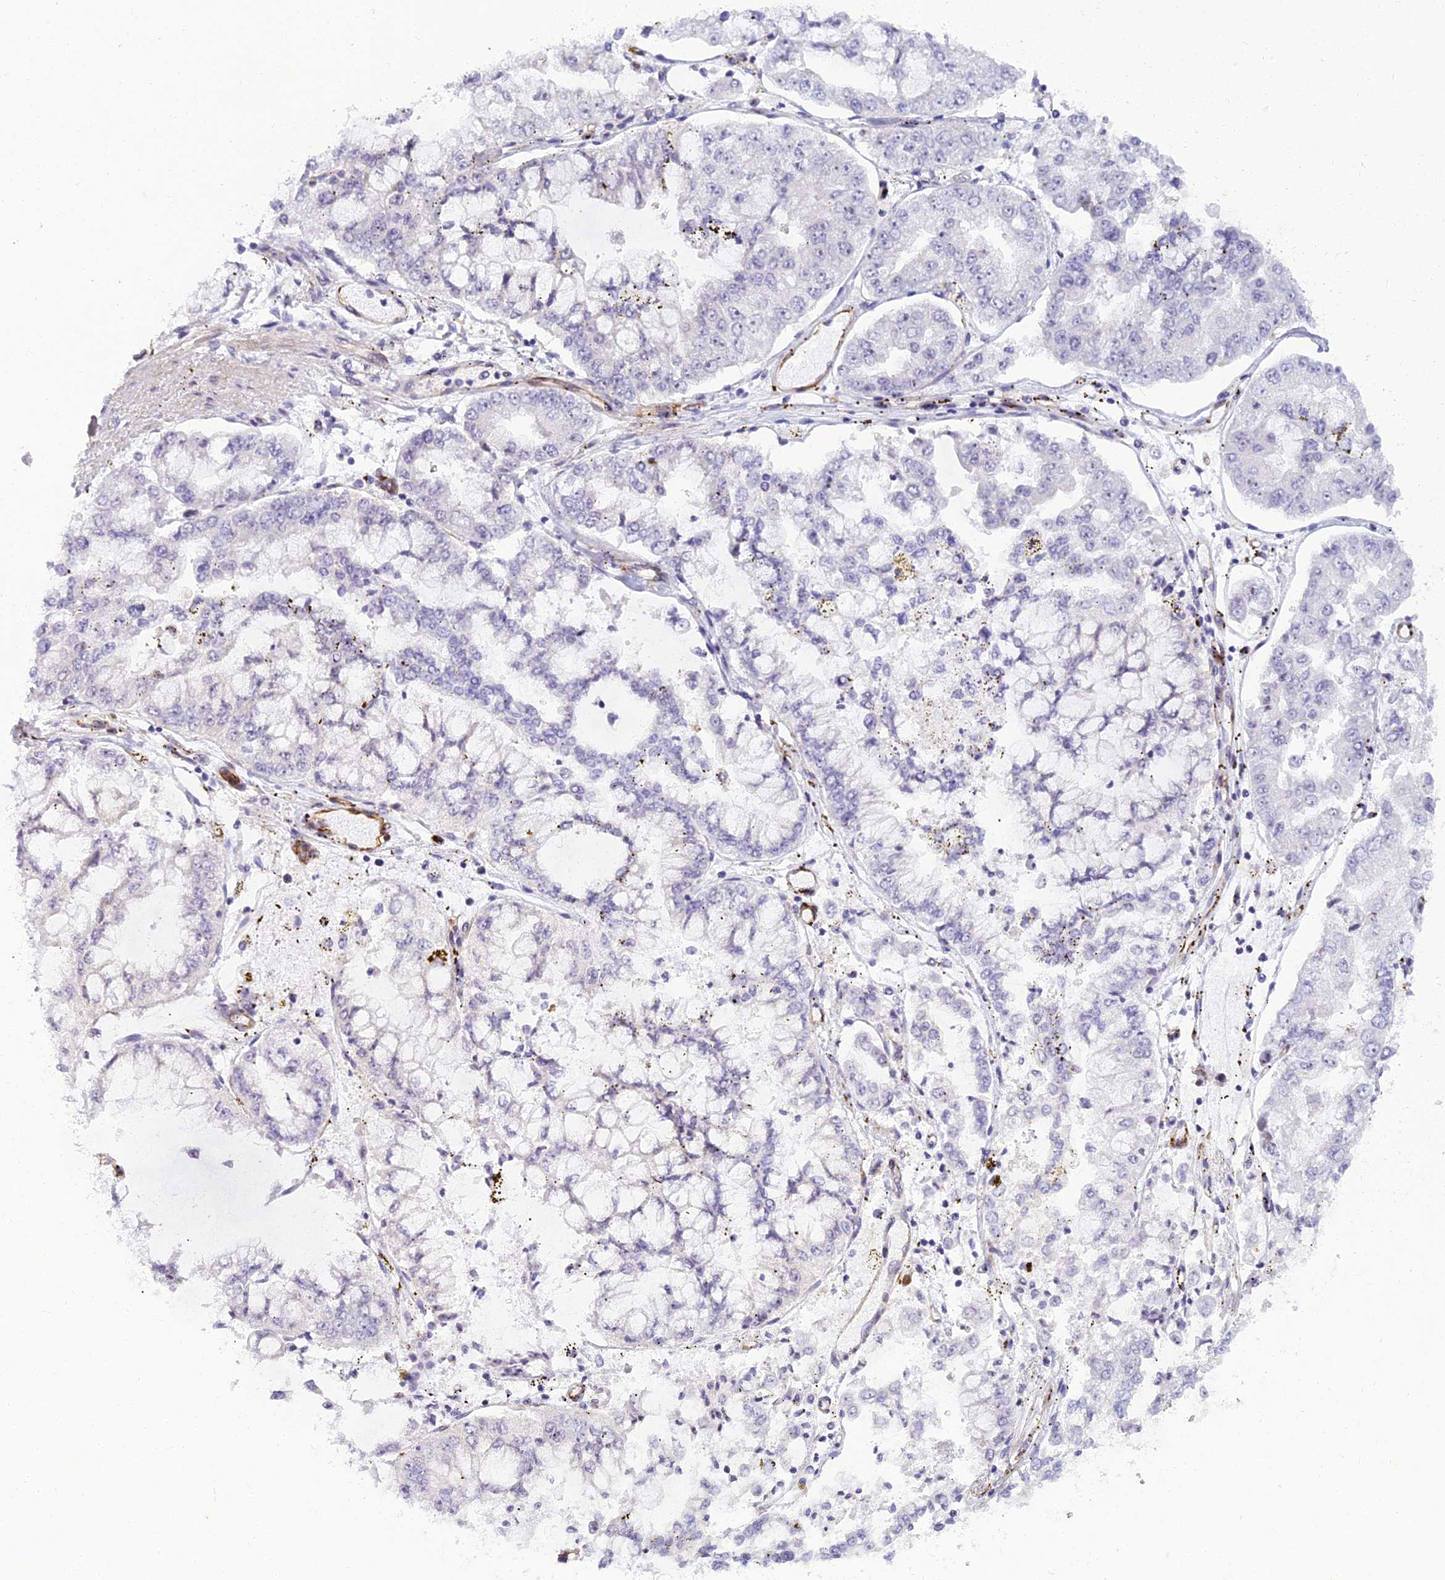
{"staining": {"intensity": "negative", "quantity": "none", "location": "none"}, "tissue": "stomach cancer", "cell_type": "Tumor cells", "image_type": "cancer", "snomed": [{"axis": "morphology", "description": "Adenocarcinoma, NOS"}, {"axis": "topography", "description": "Stomach"}], "caption": "Protein analysis of stomach cancer exhibits no significant staining in tumor cells.", "gene": "RGL3", "patient": {"sex": "male", "age": 76}}